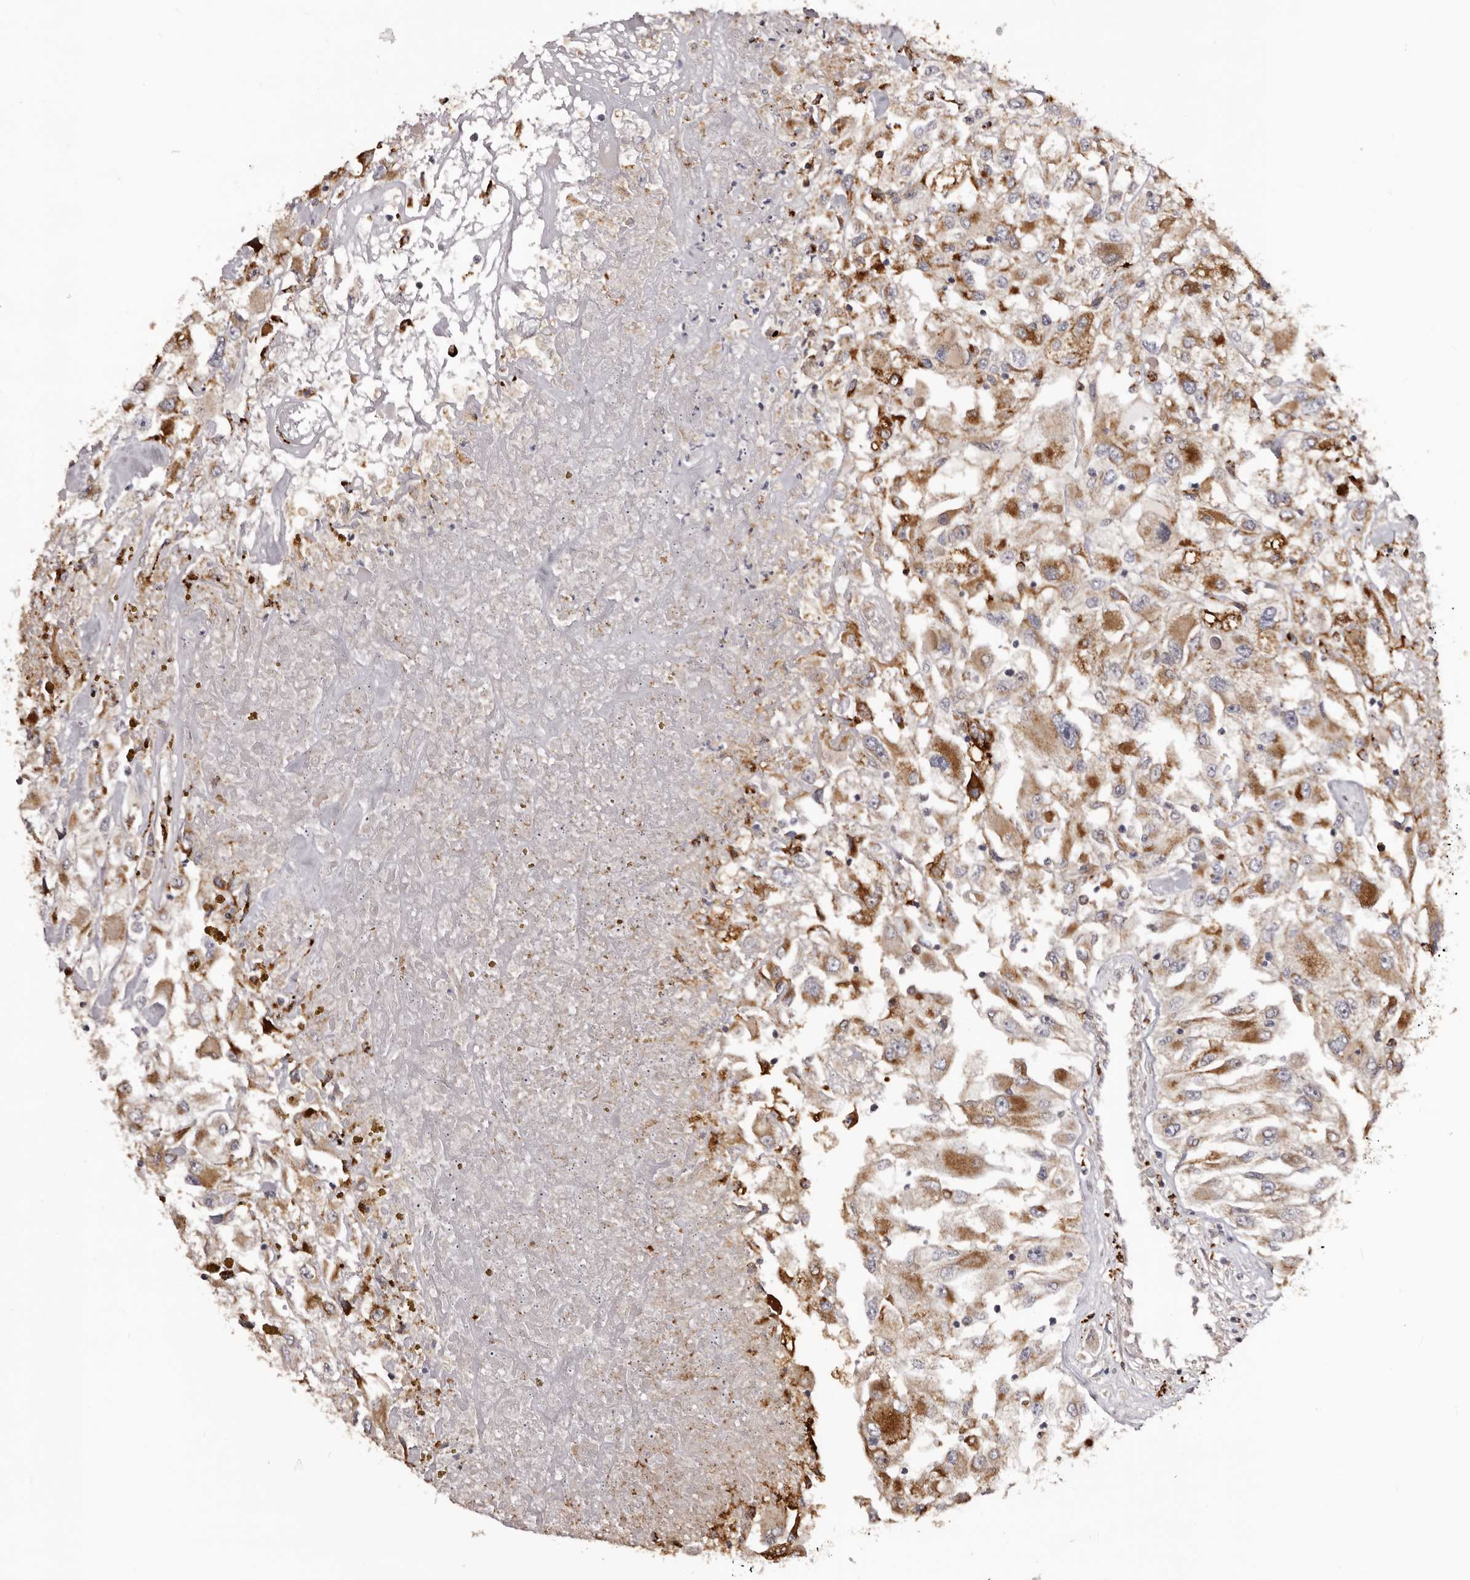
{"staining": {"intensity": "moderate", "quantity": ">75%", "location": "cytoplasmic/membranous"}, "tissue": "renal cancer", "cell_type": "Tumor cells", "image_type": "cancer", "snomed": [{"axis": "morphology", "description": "Adenocarcinoma, NOS"}, {"axis": "topography", "description": "Kidney"}], "caption": "A brown stain shows moderate cytoplasmic/membranous staining of a protein in renal cancer tumor cells. The staining was performed using DAB to visualize the protein expression in brown, while the nuclei were stained in blue with hematoxylin (Magnification: 20x).", "gene": "MECR", "patient": {"sex": "female", "age": 52}}